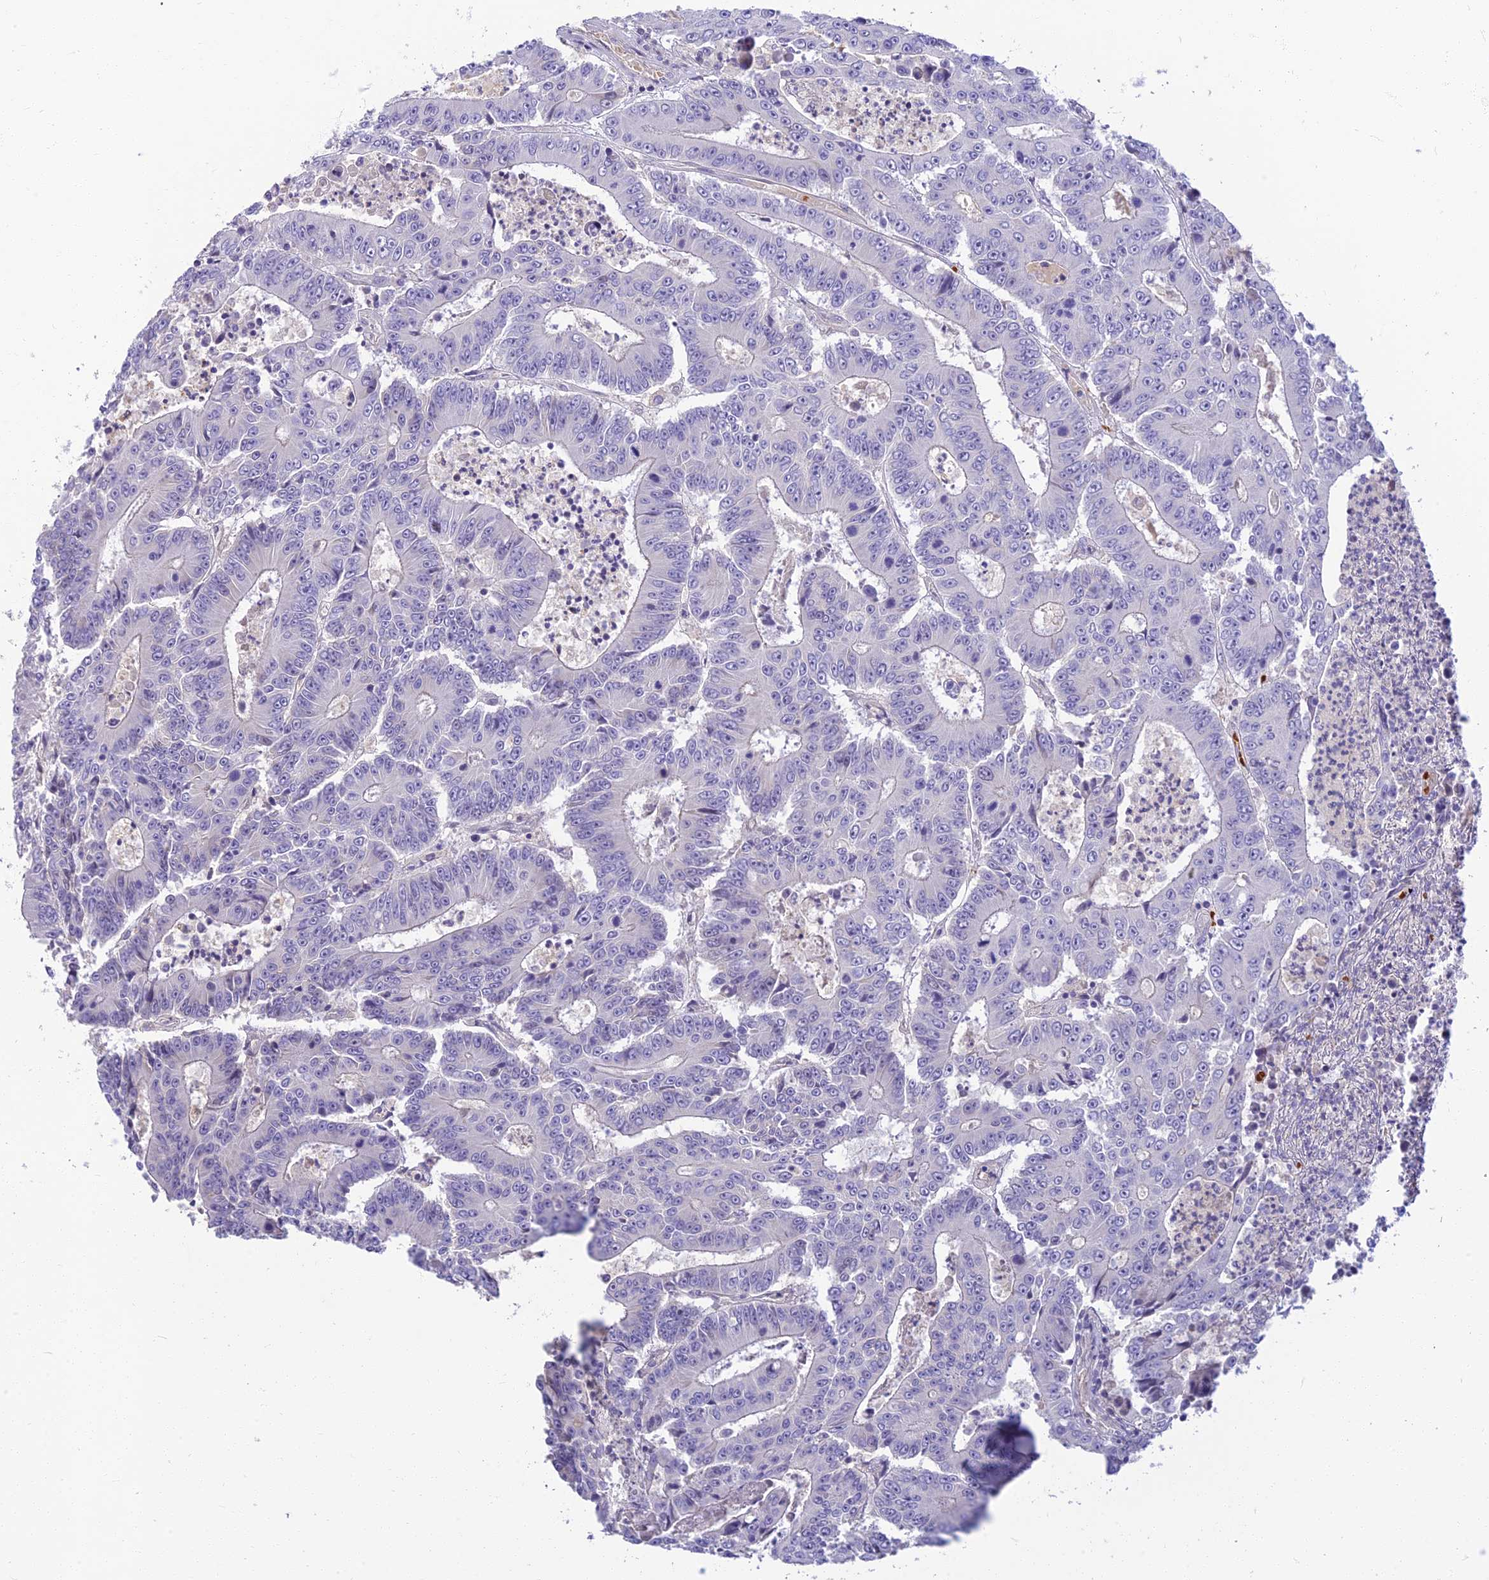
{"staining": {"intensity": "negative", "quantity": "none", "location": "none"}, "tissue": "colorectal cancer", "cell_type": "Tumor cells", "image_type": "cancer", "snomed": [{"axis": "morphology", "description": "Adenocarcinoma, NOS"}, {"axis": "topography", "description": "Colon"}], "caption": "Immunohistochemical staining of colorectal adenocarcinoma displays no significant positivity in tumor cells.", "gene": "CLIP4", "patient": {"sex": "male", "age": 83}}